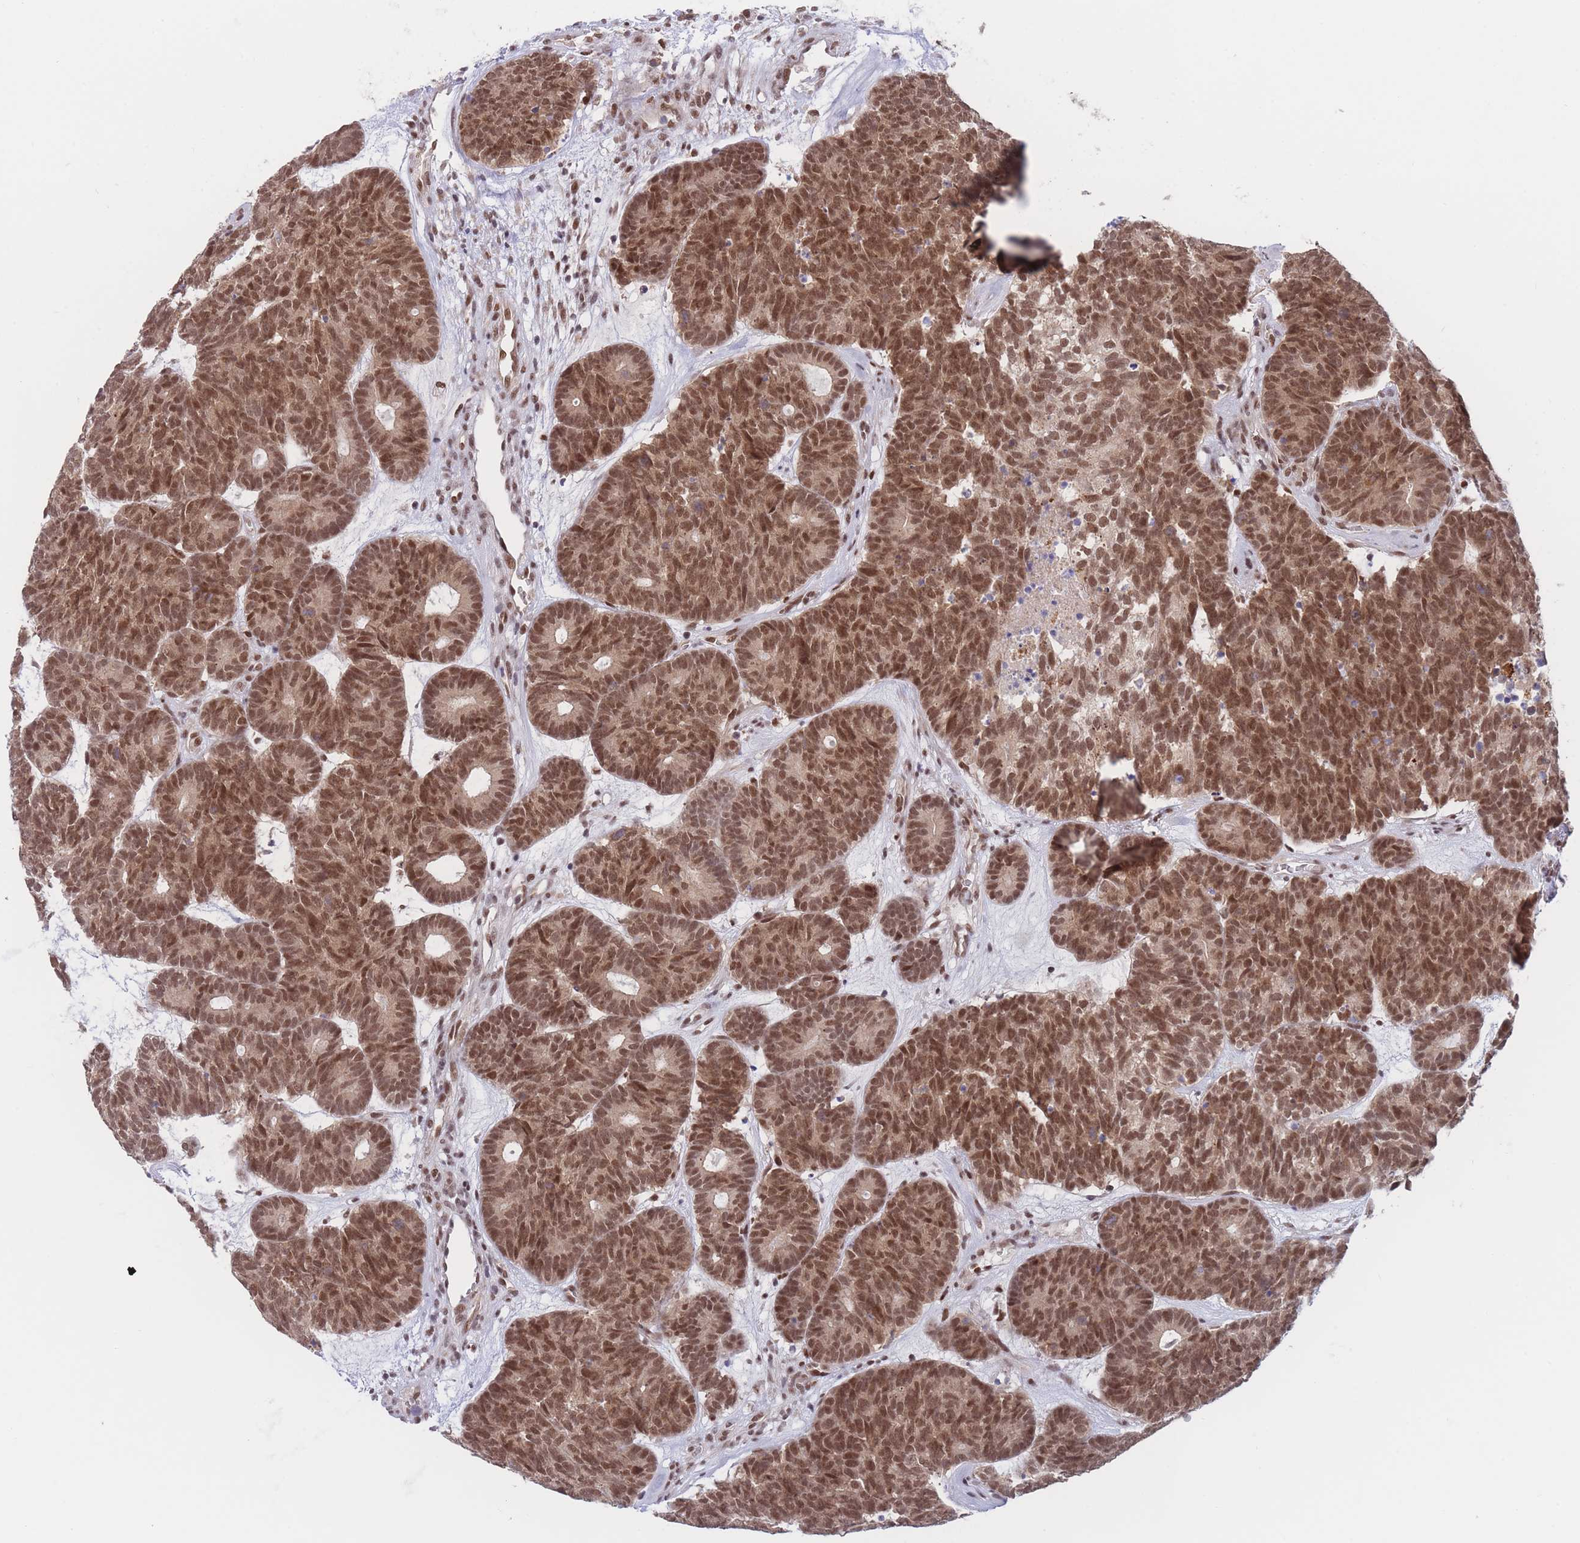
{"staining": {"intensity": "moderate", "quantity": ">75%", "location": "nuclear"}, "tissue": "head and neck cancer", "cell_type": "Tumor cells", "image_type": "cancer", "snomed": [{"axis": "morphology", "description": "Adenocarcinoma, NOS"}, {"axis": "topography", "description": "Head-Neck"}], "caption": "Immunohistochemistry (IHC) histopathology image of human head and neck adenocarcinoma stained for a protein (brown), which reveals medium levels of moderate nuclear staining in about >75% of tumor cells.", "gene": "SMAD9", "patient": {"sex": "female", "age": 81}}